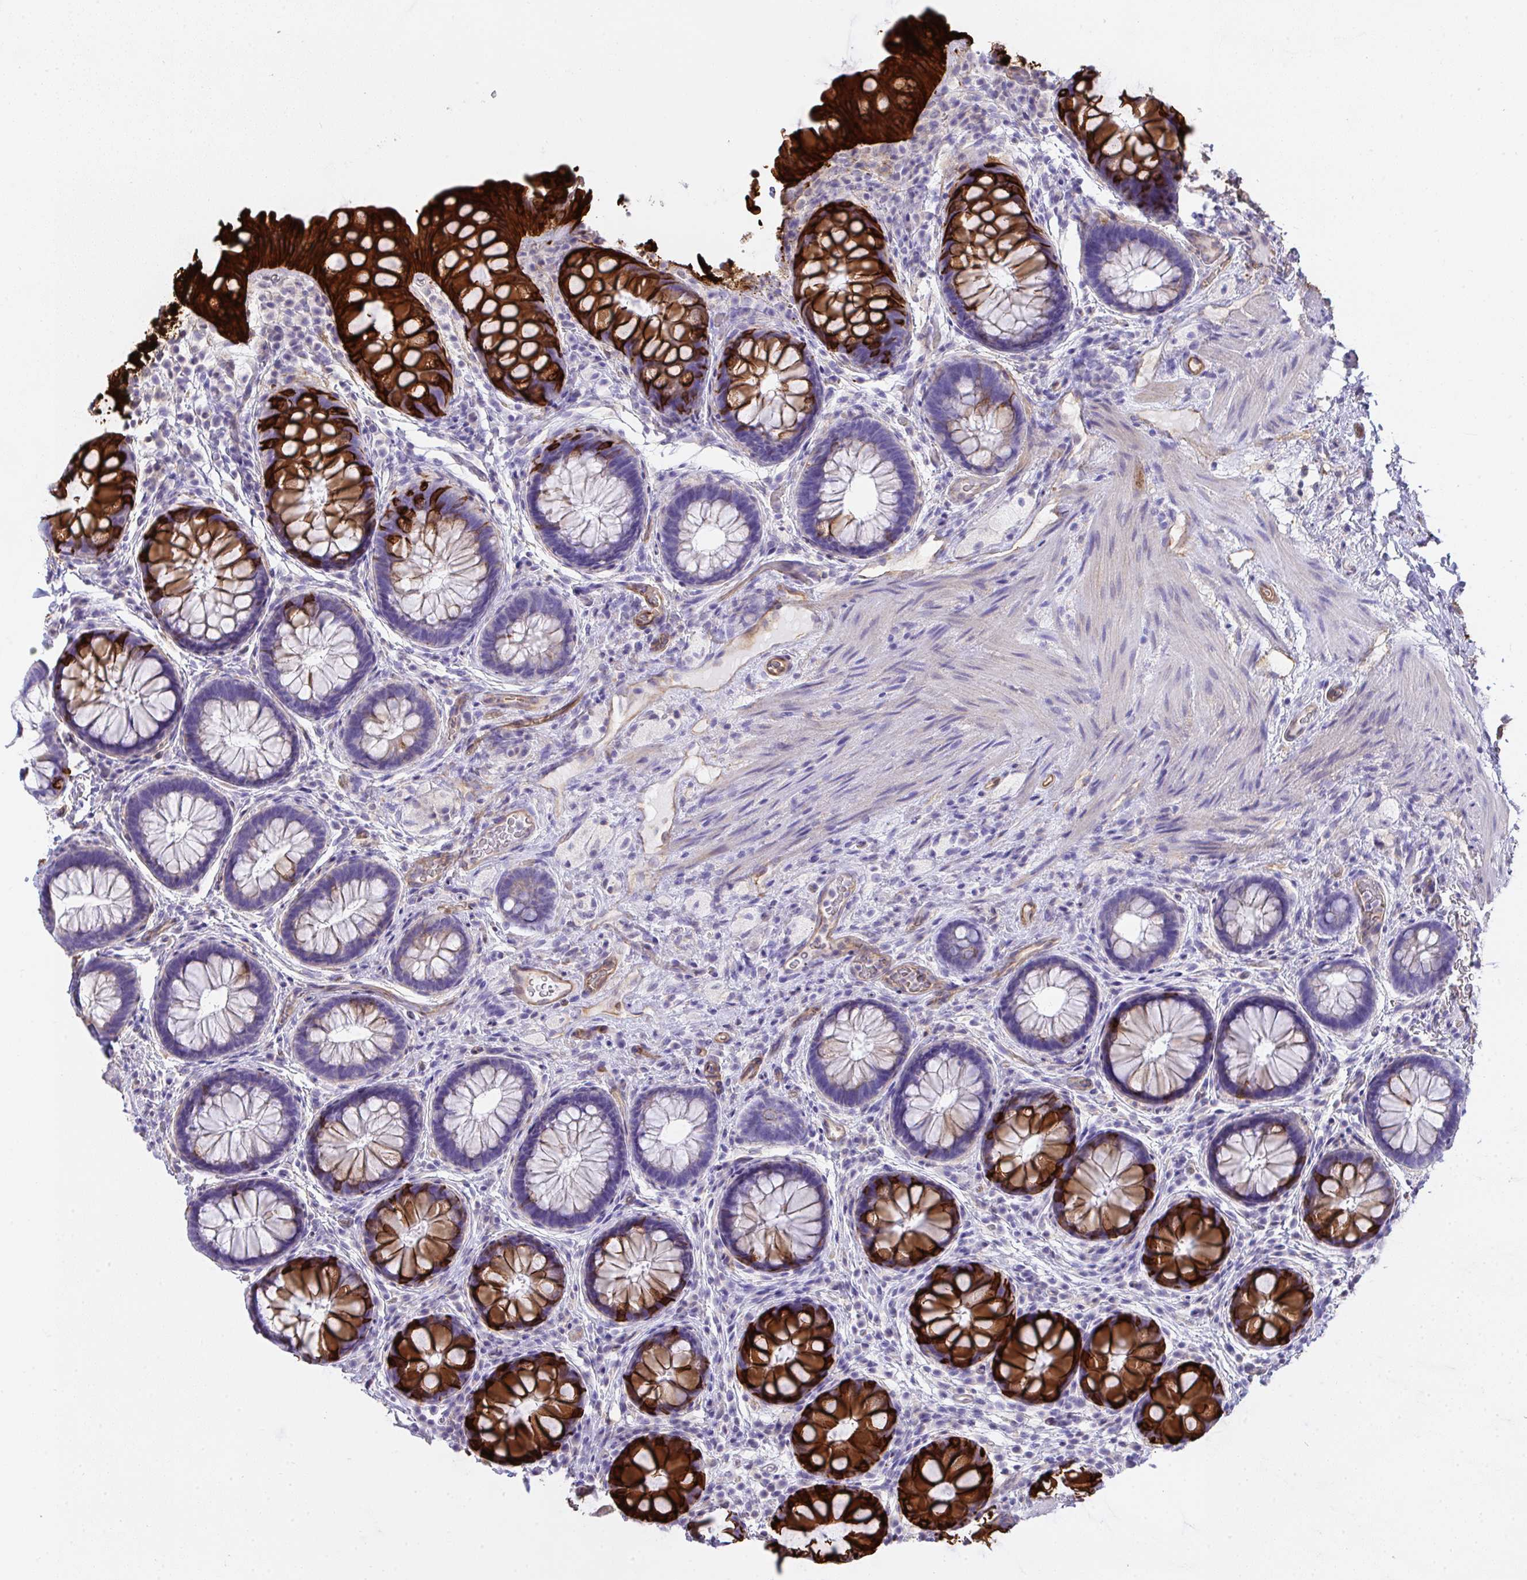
{"staining": {"intensity": "strong", "quantity": "25%-75%", "location": "cytoplasmic/membranous"}, "tissue": "rectum", "cell_type": "Glandular cells", "image_type": "normal", "snomed": [{"axis": "morphology", "description": "Normal tissue, NOS"}, {"axis": "topography", "description": "Rectum"}], "caption": "Normal rectum displays strong cytoplasmic/membranous staining in approximately 25%-75% of glandular cells, visualized by immunohistochemistry. Ihc stains the protein of interest in brown and the nuclei are stained blue.", "gene": "TNFAIP8", "patient": {"sex": "female", "age": 69}}